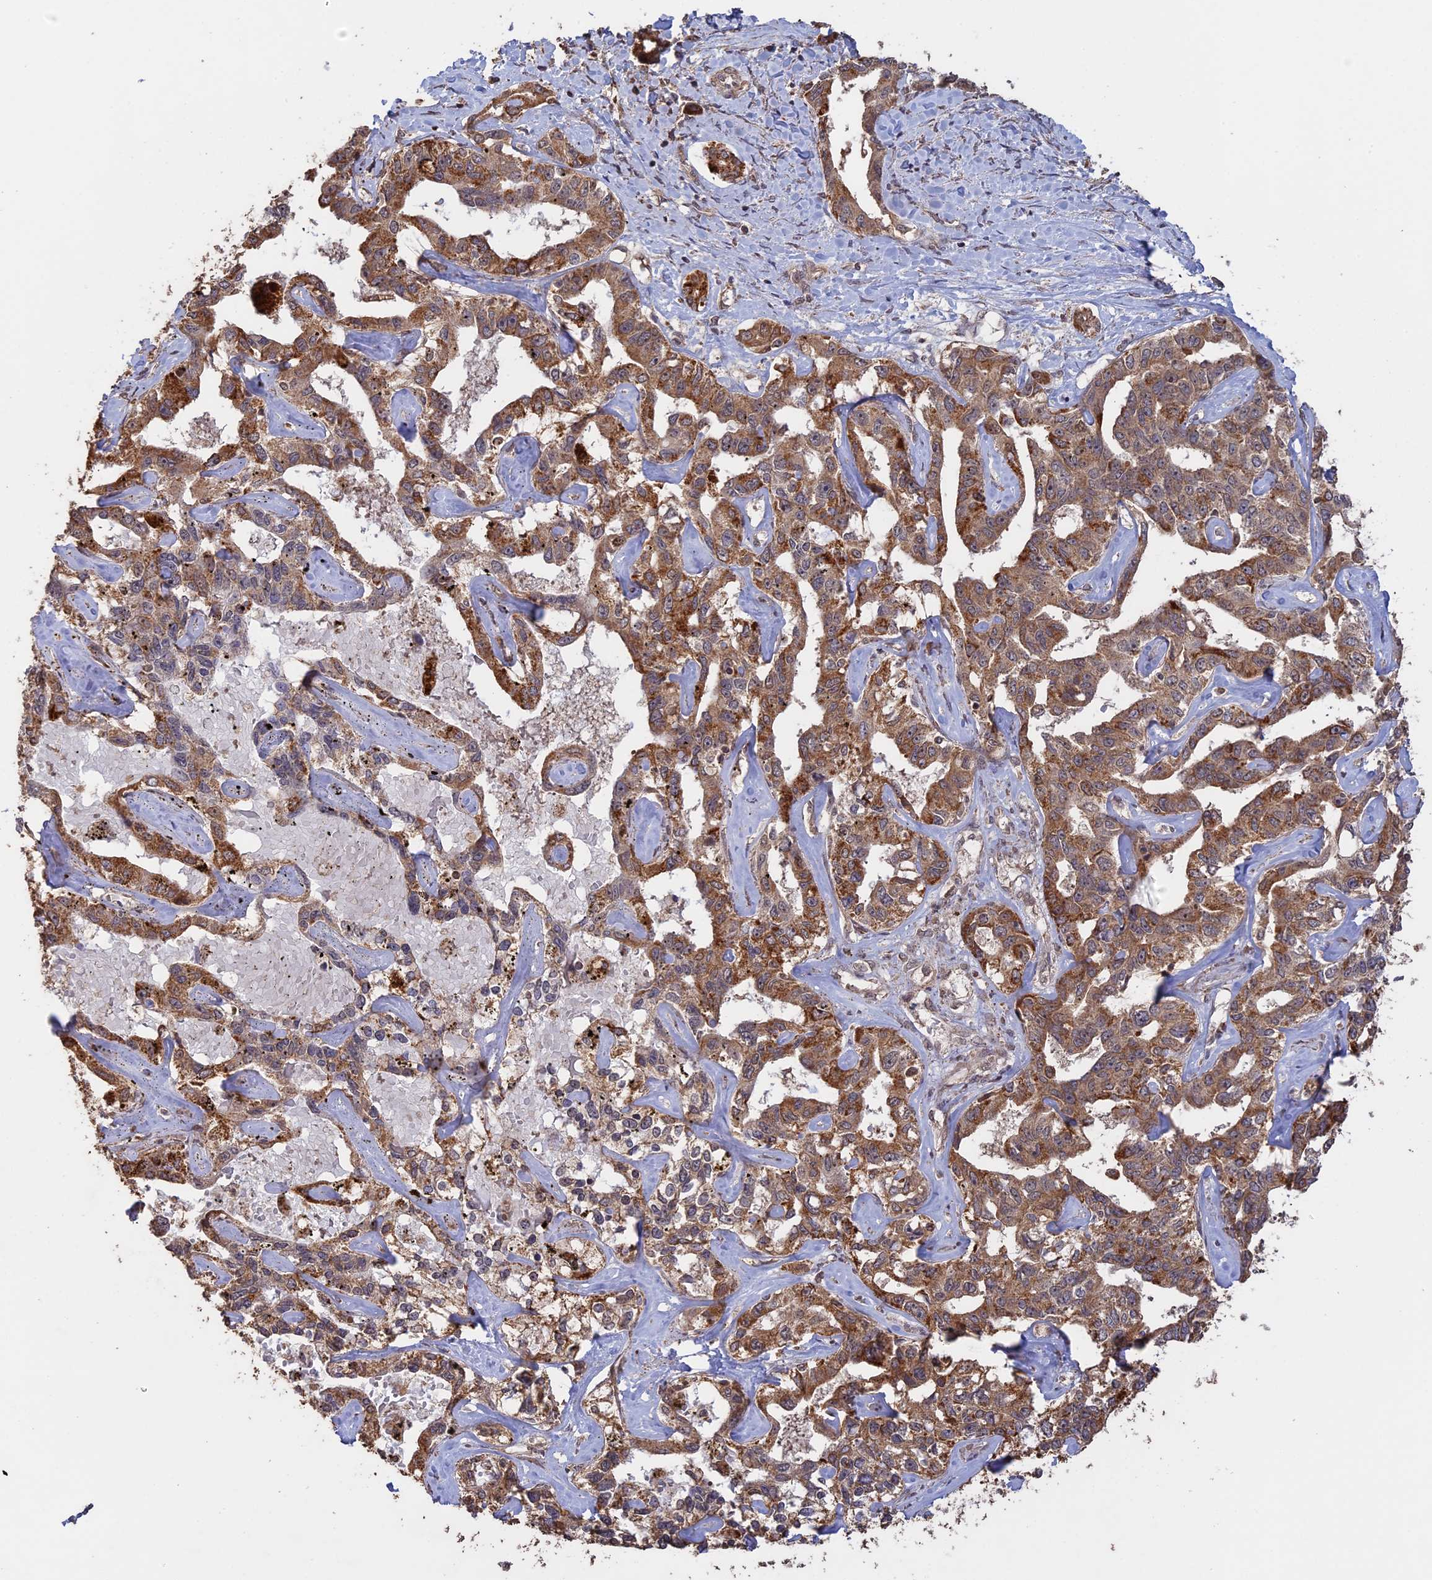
{"staining": {"intensity": "moderate", "quantity": ">75%", "location": "cytoplasmic/membranous,nuclear"}, "tissue": "liver cancer", "cell_type": "Tumor cells", "image_type": "cancer", "snomed": [{"axis": "morphology", "description": "Cholangiocarcinoma"}, {"axis": "topography", "description": "Liver"}], "caption": "A brown stain highlights moderate cytoplasmic/membranous and nuclear expression of a protein in liver cholangiocarcinoma tumor cells. Nuclei are stained in blue.", "gene": "FAM210B", "patient": {"sex": "male", "age": 59}}